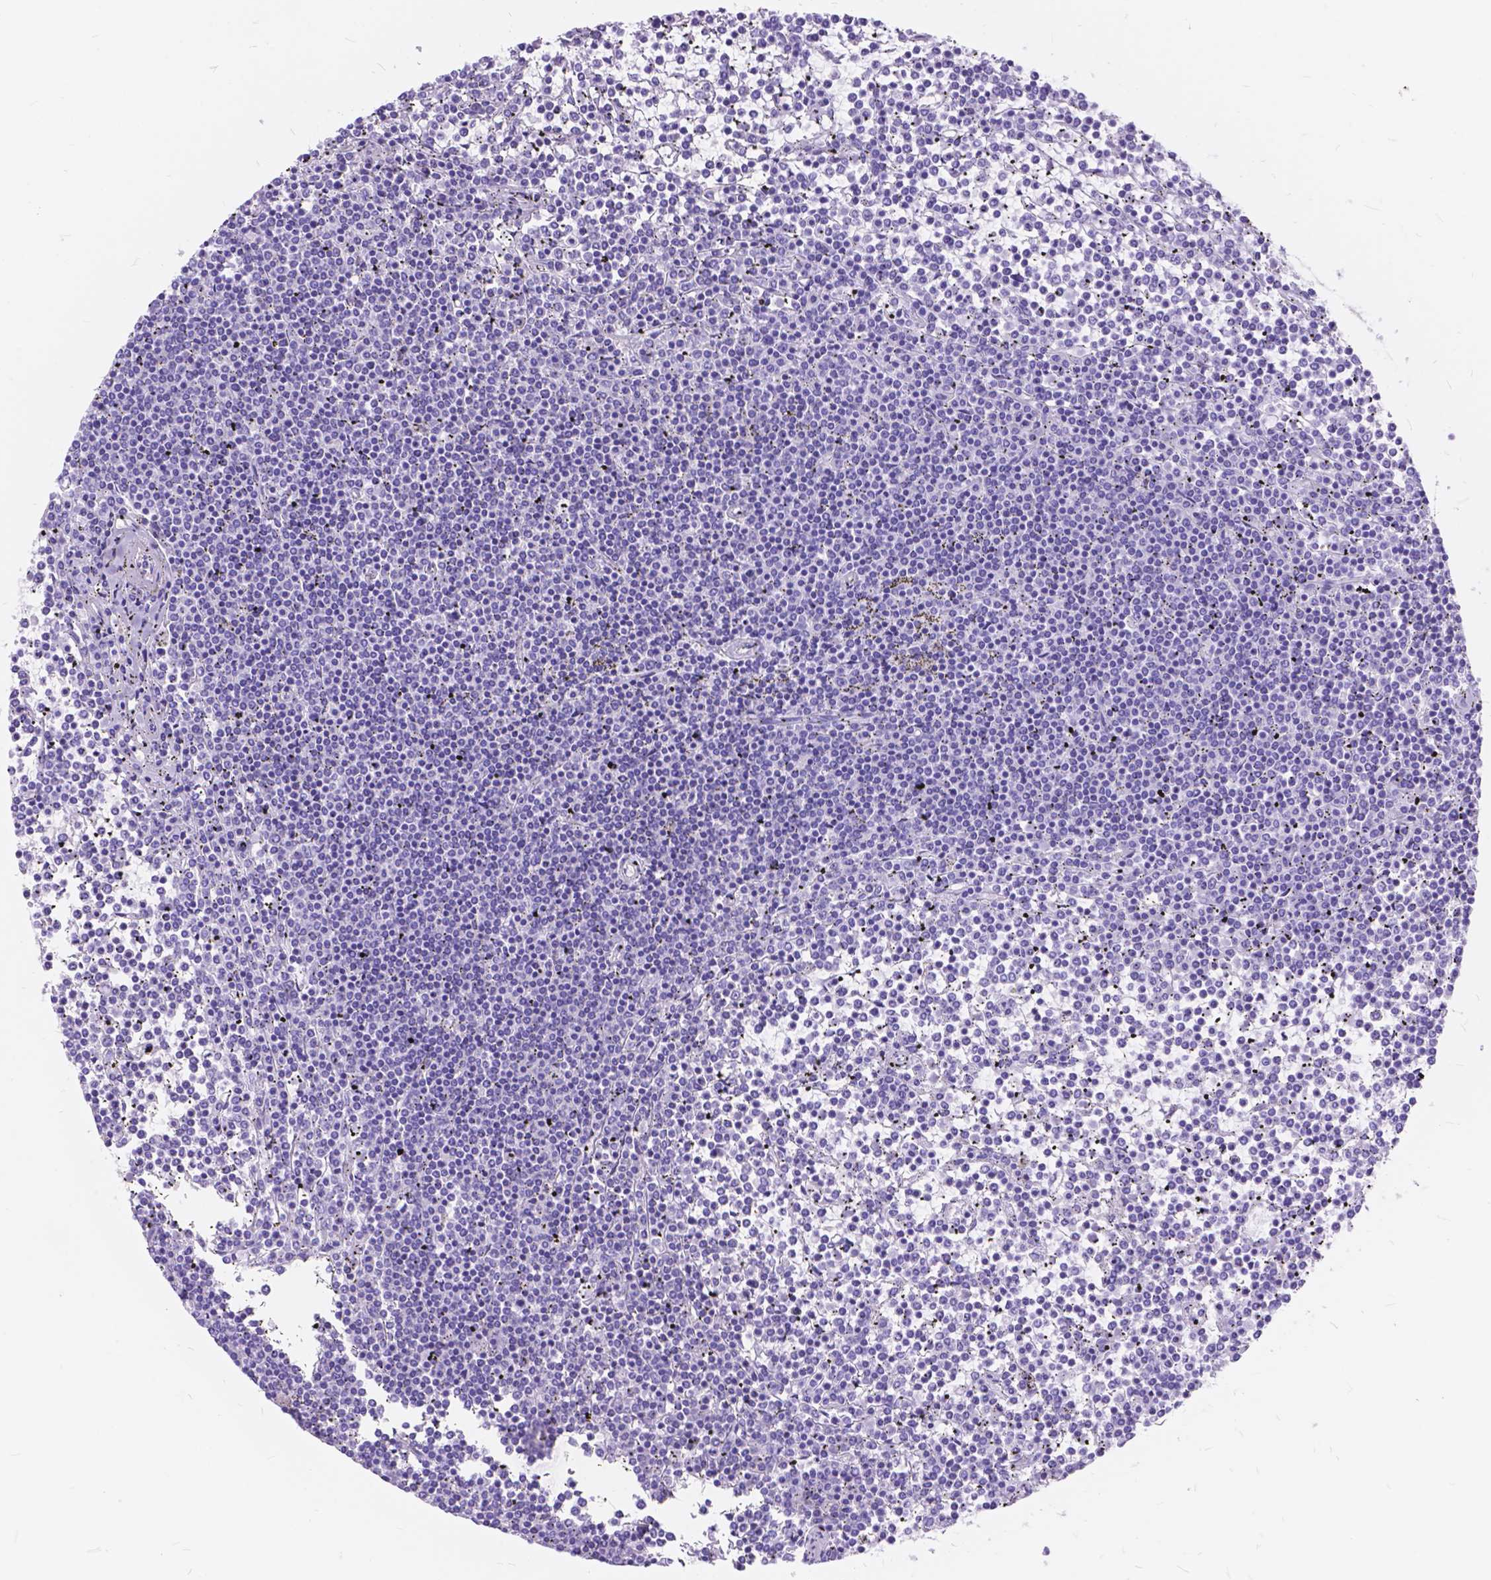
{"staining": {"intensity": "negative", "quantity": "none", "location": "none"}, "tissue": "lymphoma", "cell_type": "Tumor cells", "image_type": "cancer", "snomed": [{"axis": "morphology", "description": "Malignant lymphoma, non-Hodgkin's type, Low grade"}, {"axis": "topography", "description": "Spleen"}], "caption": "Immunohistochemistry photomicrograph of malignant lymphoma, non-Hodgkin's type (low-grade) stained for a protein (brown), which shows no staining in tumor cells.", "gene": "FOXL2", "patient": {"sex": "female", "age": 19}}